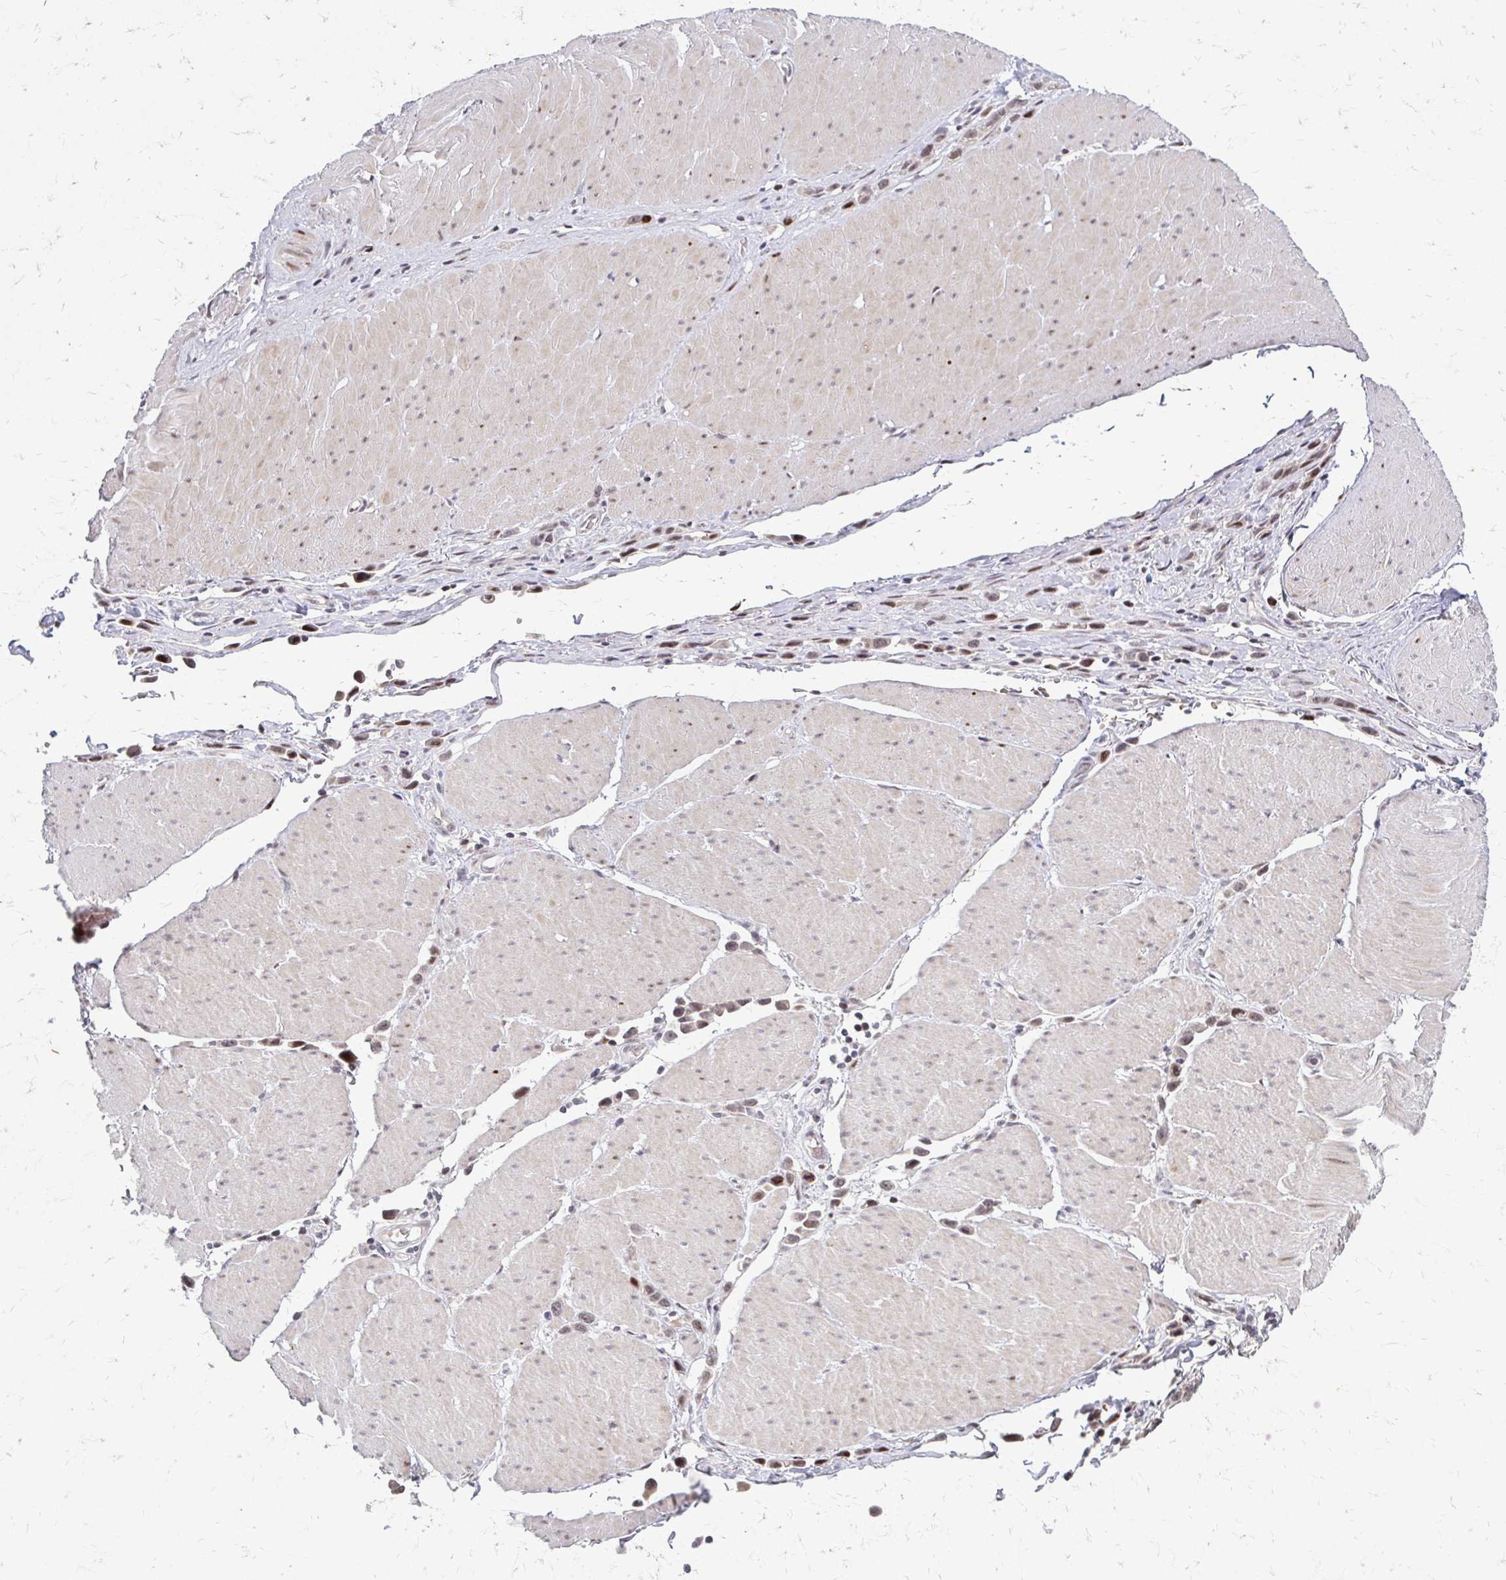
{"staining": {"intensity": "moderate", "quantity": ">75%", "location": "nuclear"}, "tissue": "stomach cancer", "cell_type": "Tumor cells", "image_type": "cancer", "snomed": [{"axis": "morphology", "description": "Adenocarcinoma, NOS"}, {"axis": "topography", "description": "Stomach"}], "caption": "A brown stain labels moderate nuclear staining of a protein in human adenocarcinoma (stomach) tumor cells. (DAB (3,3'-diaminobenzidine) = brown stain, brightfield microscopy at high magnification).", "gene": "TRIR", "patient": {"sex": "male", "age": 47}}